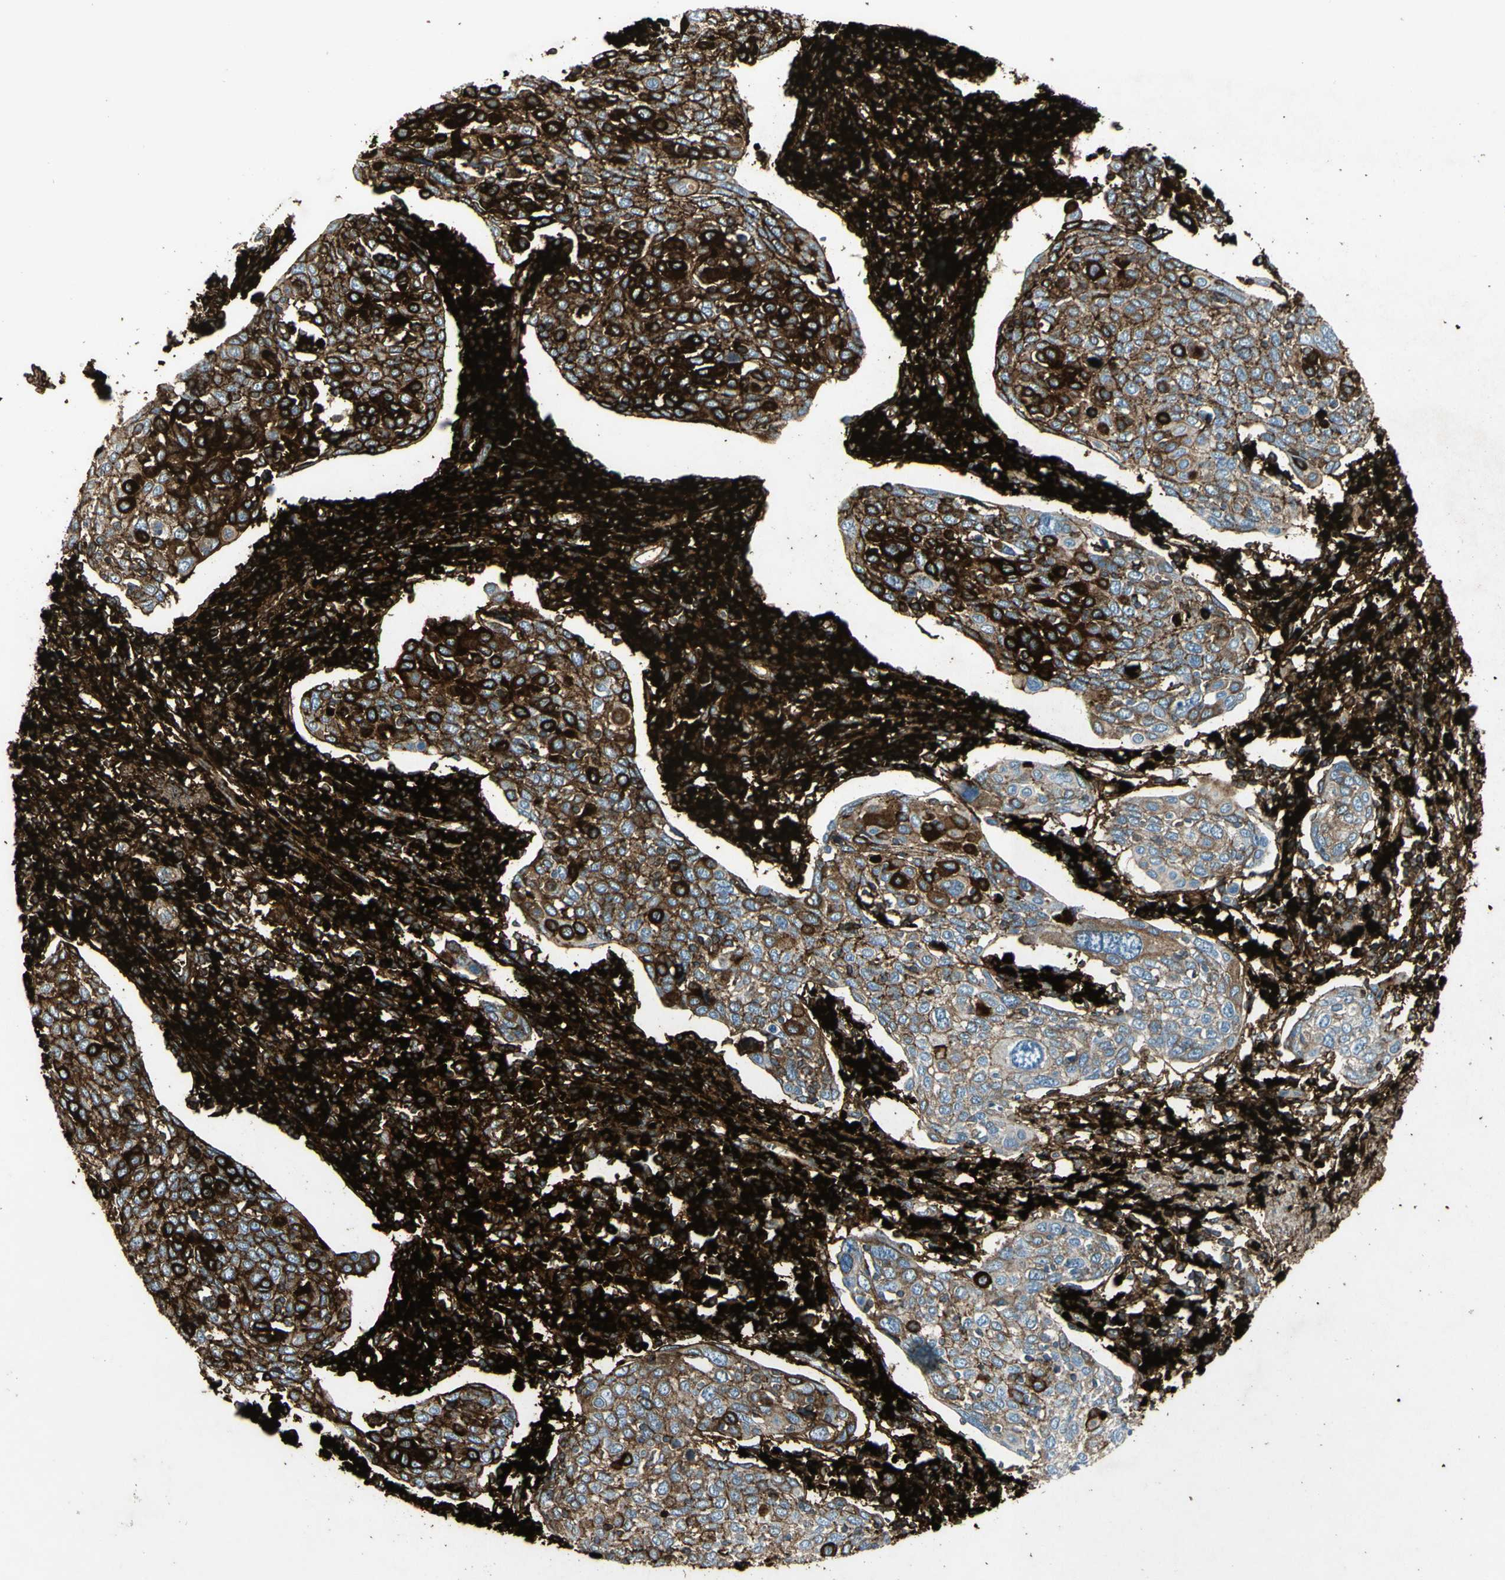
{"staining": {"intensity": "strong", "quantity": ">75%", "location": "cytoplasmic/membranous"}, "tissue": "cervical cancer", "cell_type": "Tumor cells", "image_type": "cancer", "snomed": [{"axis": "morphology", "description": "Squamous cell carcinoma, NOS"}, {"axis": "topography", "description": "Cervix"}], "caption": "The image exhibits staining of squamous cell carcinoma (cervical), revealing strong cytoplasmic/membranous protein positivity (brown color) within tumor cells.", "gene": "IGHM", "patient": {"sex": "female", "age": 40}}